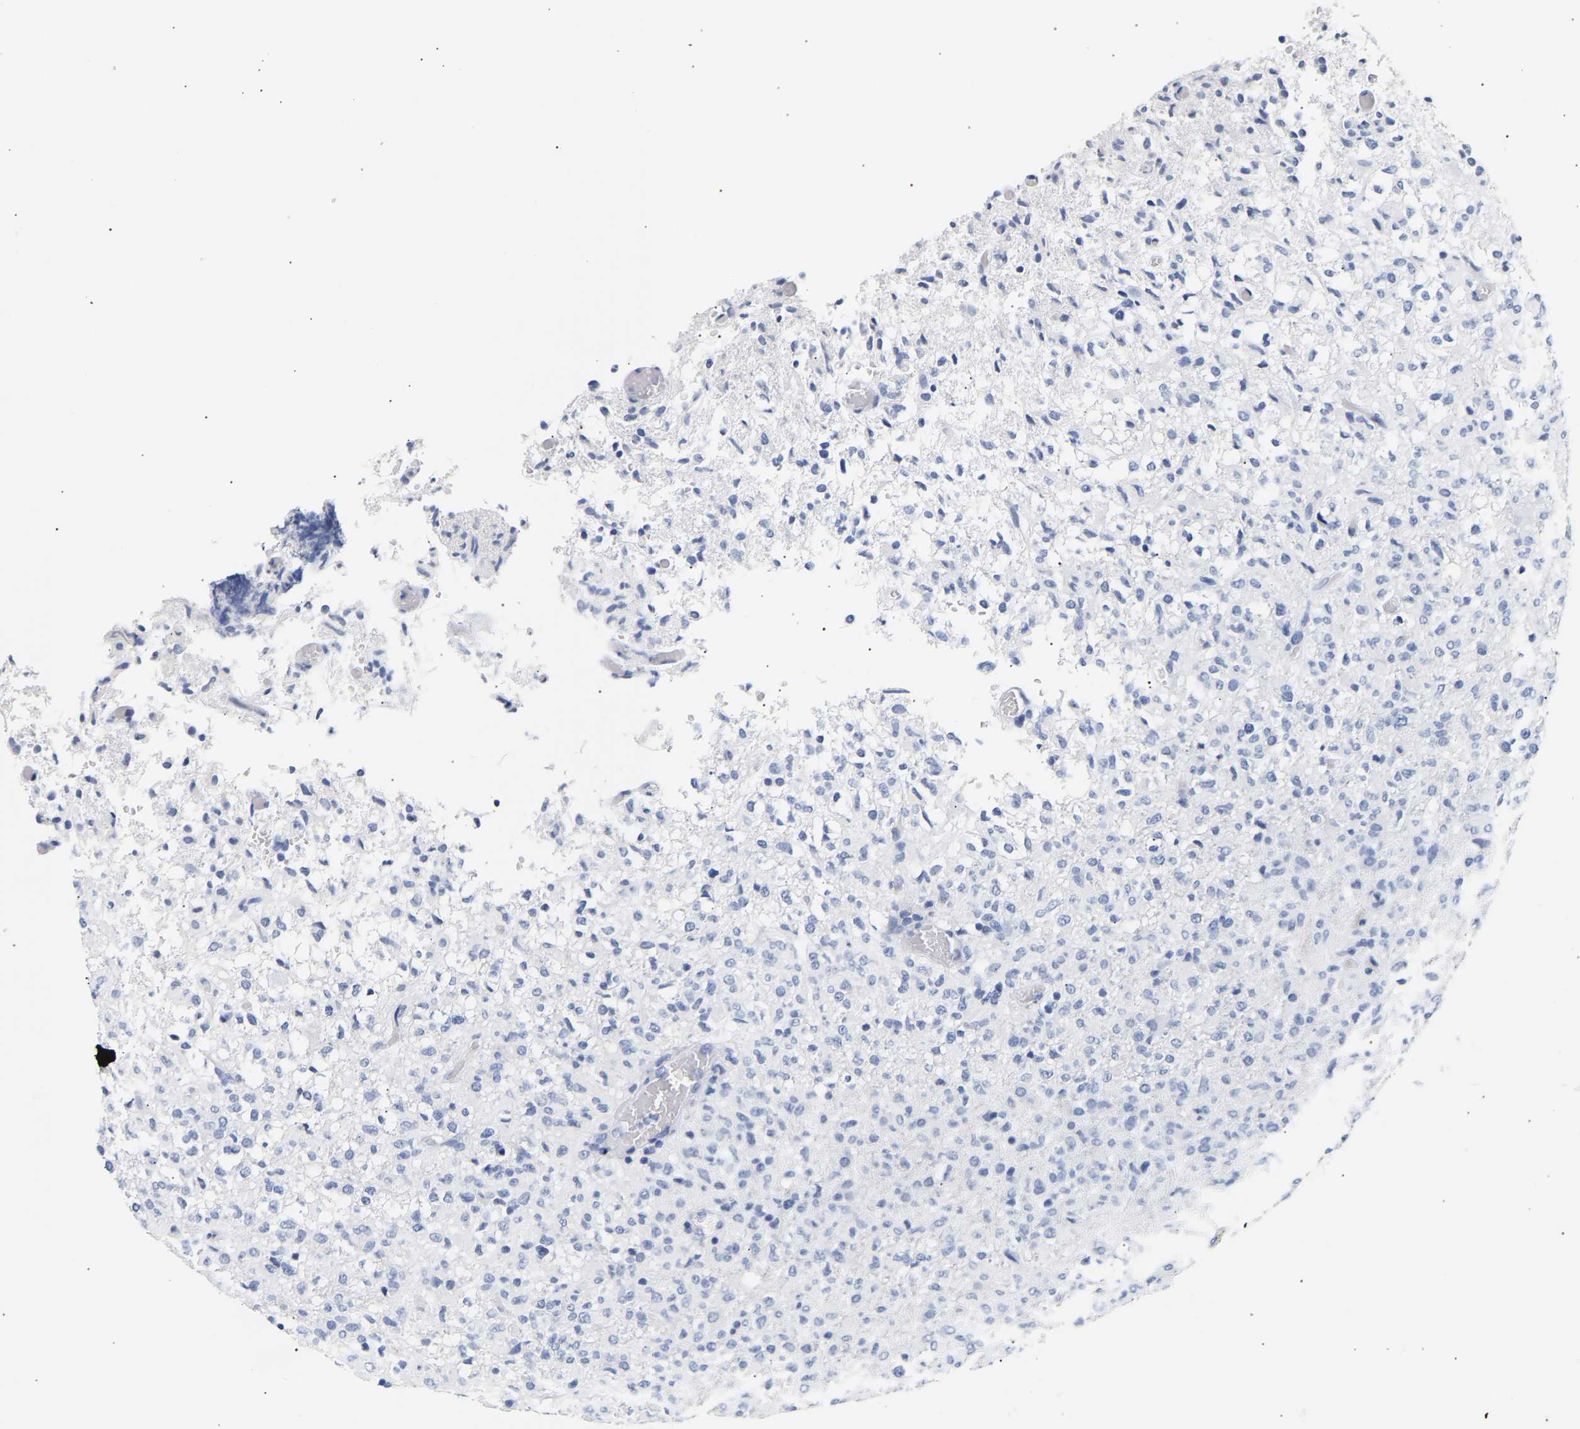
{"staining": {"intensity": "negative", "quantity": "none", "location": "none"}, "tissue": "glioma", "cell_type": "Tumor cells", "image_type": "cancer", "snomed": [{"axis": "morphology", "description": "Glioma, malignant, High grade"}, {"axis": "topography", "description": "Brain"}], "caption": "The micrograph reveals no significant expression in tumor cells of glioma. (DAB IHC visualized using brightfield microscopy, high magnification).", "gene": "SPINK2", "patient": {"sex": "female", "age": 57}}